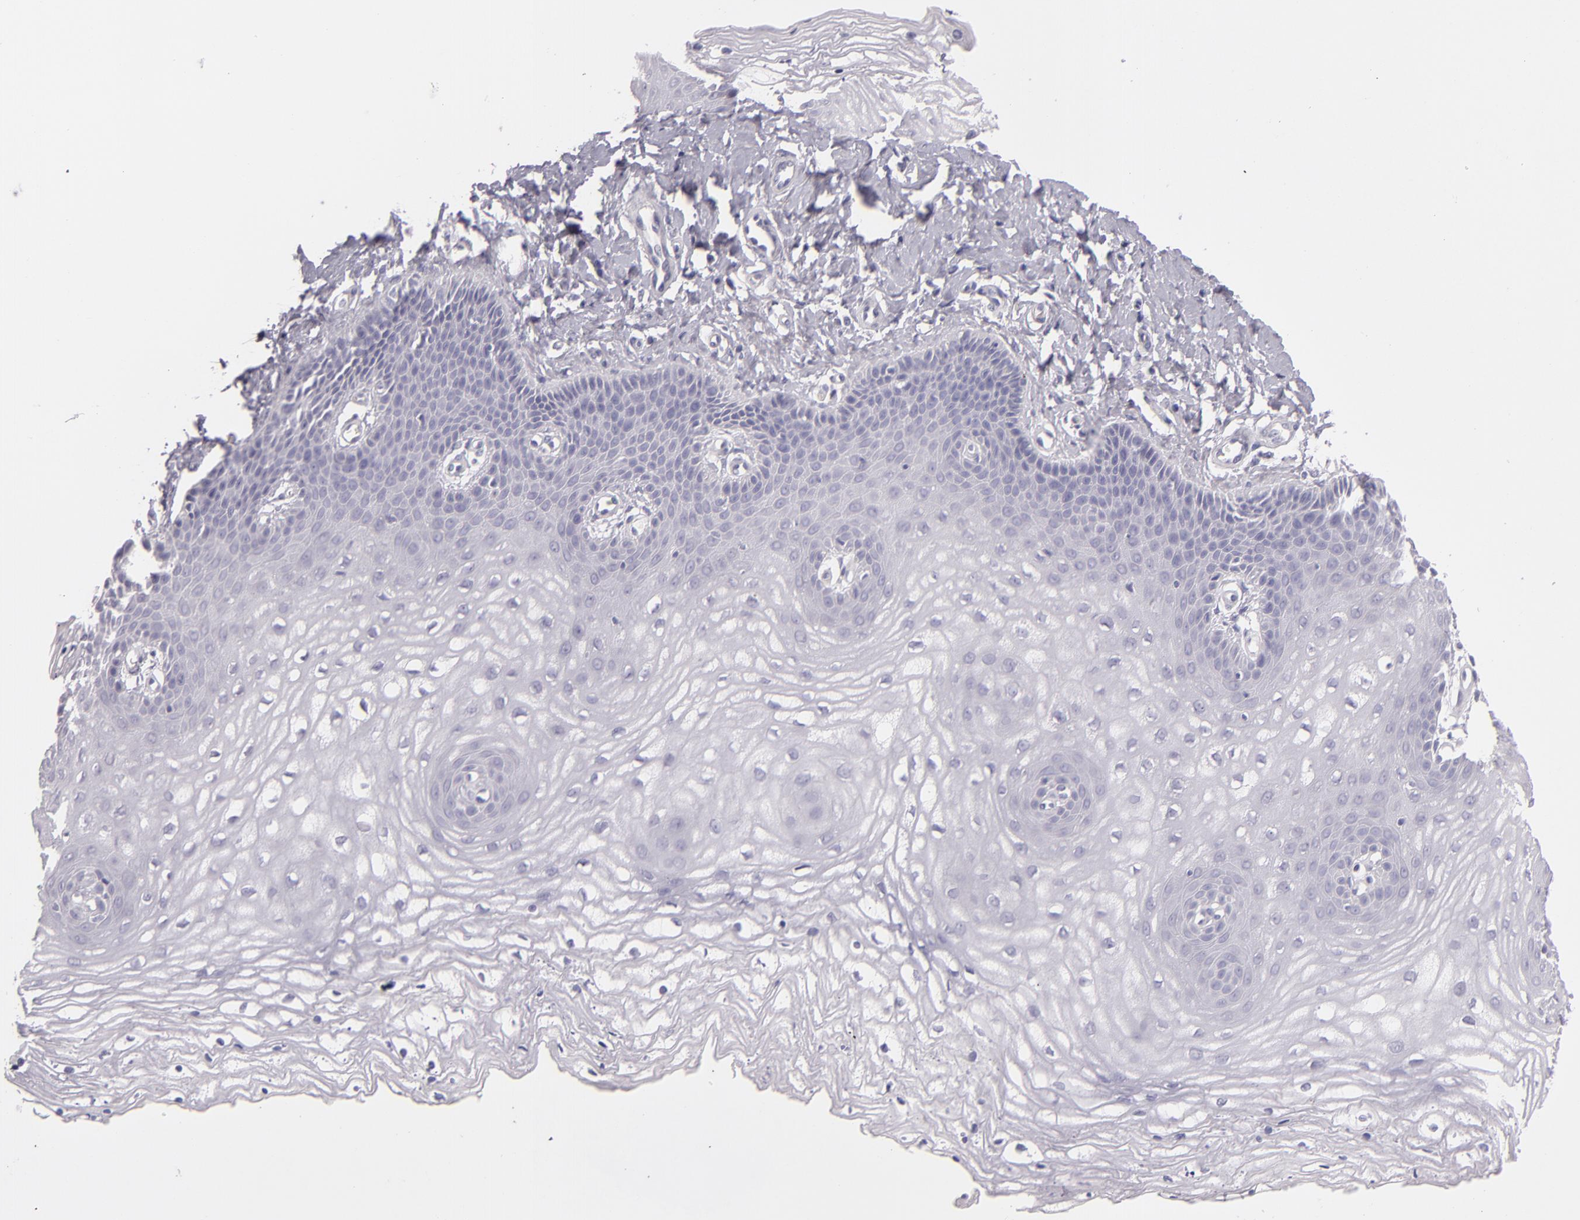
{"staining": {"intensity": "negative", "quantity": "none", "location": "none"}, "tissue": "vagina", "cell_type": "Squamous epithelial cells", "image_type": "normal", "snomed": [{"axis": "morphology", "description": "Normal tissue, NOS"}, {"axis": "topography", "description": "Vagina"}], "caption": "High power microscopy histopathology image of an immunohistochemistry (IHC) image of benign vagina, revealing no significant positivity in squamous epithelial cells. The staining was performed using DAB to visualize the protein expression in brown, while the nuclei were stained in blue with hematoxylin (Magnification: 20x).", "gene": "FAM181A", "patient": {"sex": "female", "age": 68}}